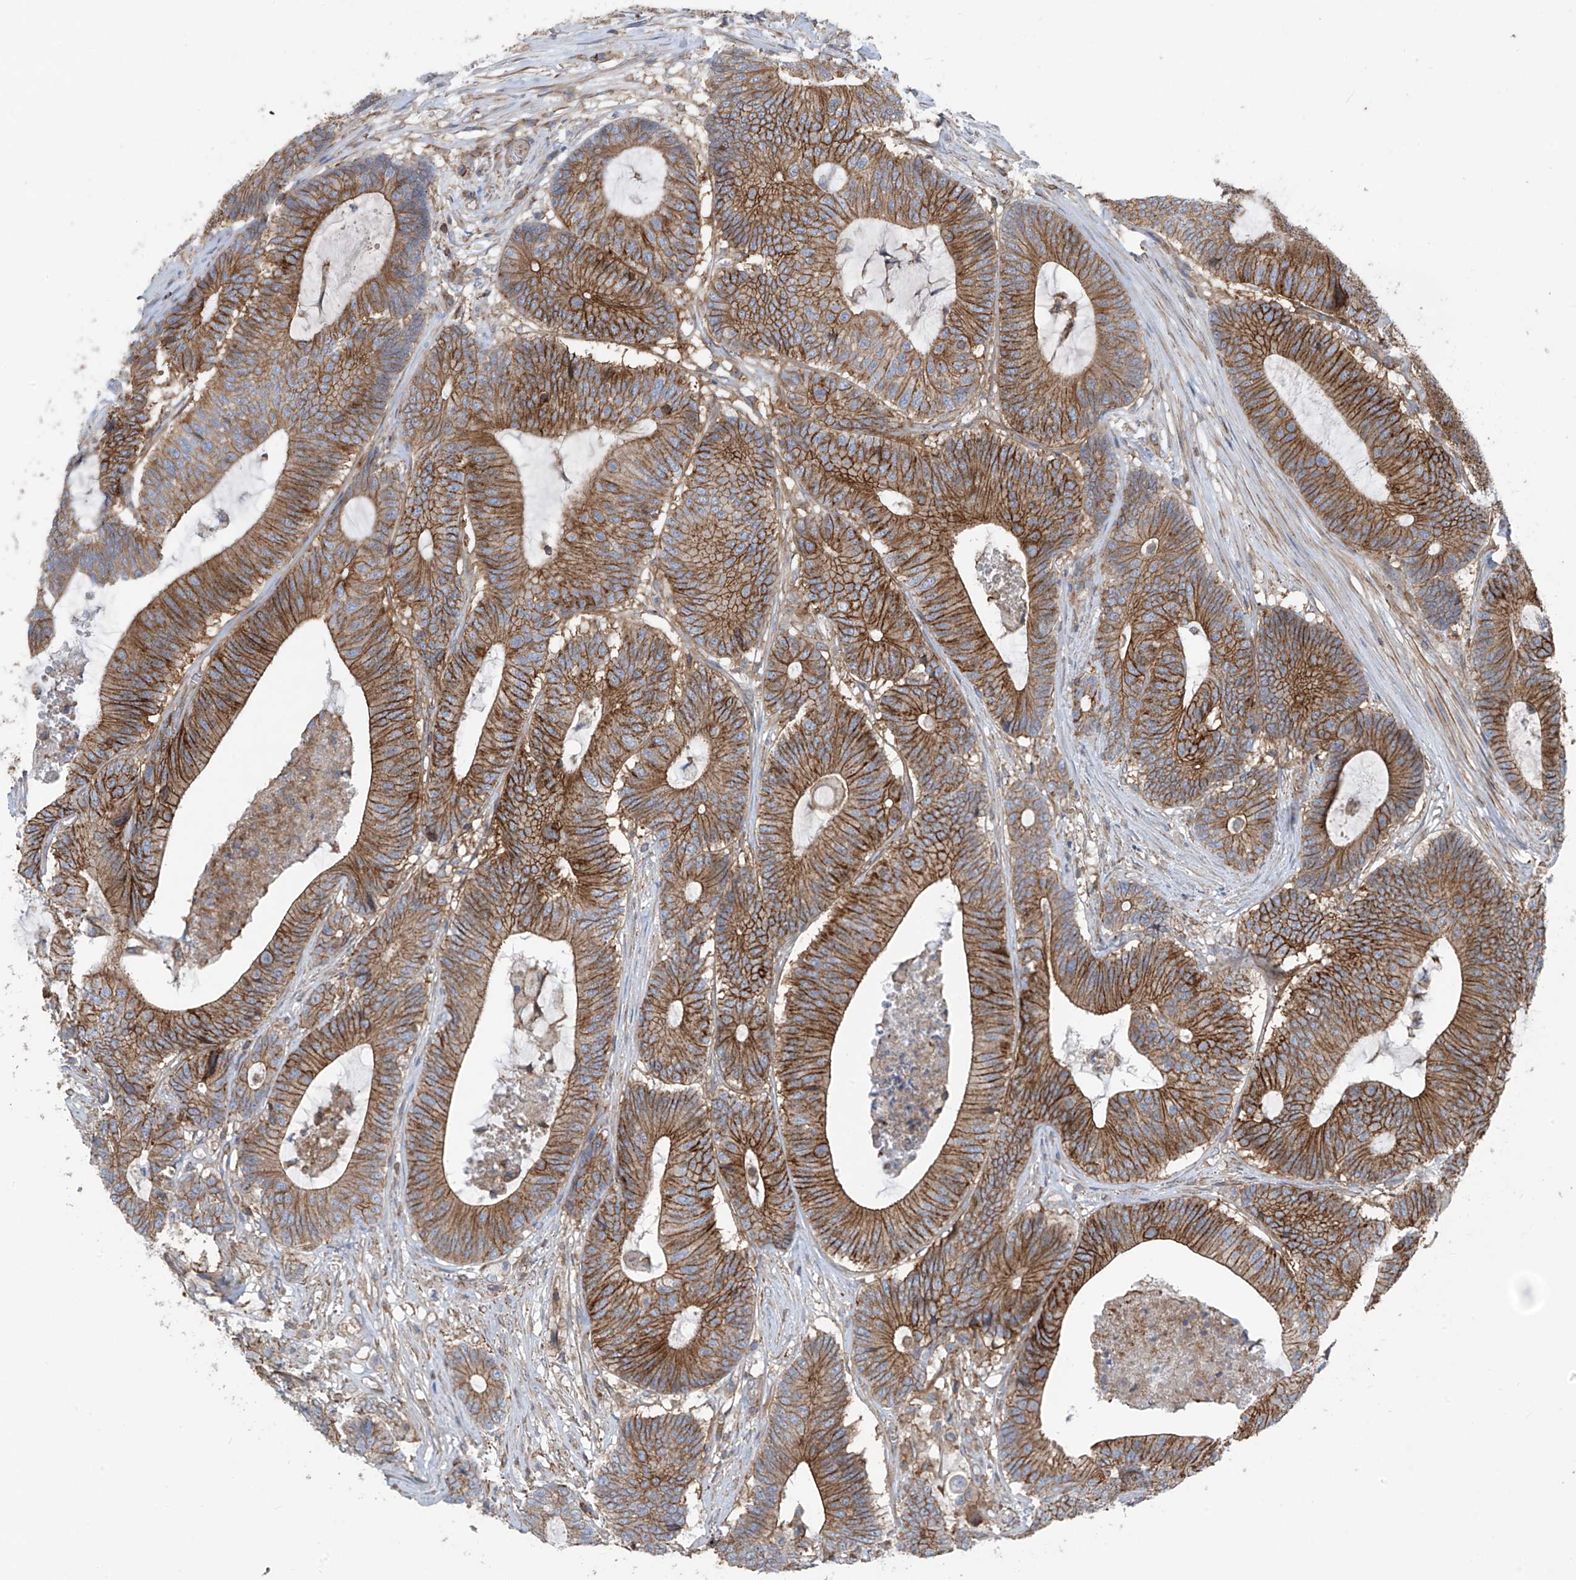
{"staining": {"intensity": "moderate", "quantity": ">75%", "location": "cytoplasmic/membranous"}, "tissue": "colorectal cancer", "cell_type": "Tumor cells", "image_type": "cancer", "snomed": [{"axis": "morphology", "description": "Adenocarcinoma, NOS"}, {"axis": "topography", "description": "Colon"}], "caption": "About >75% of tumor cells in adenocarcinoma (colorectal) exhibit moderate cytoplasmic/membranous protein expression as visualized by brown immunohistochemical staining.", "gene": "SLC1A5", "patient": {"sex": "female", "age": 84}}